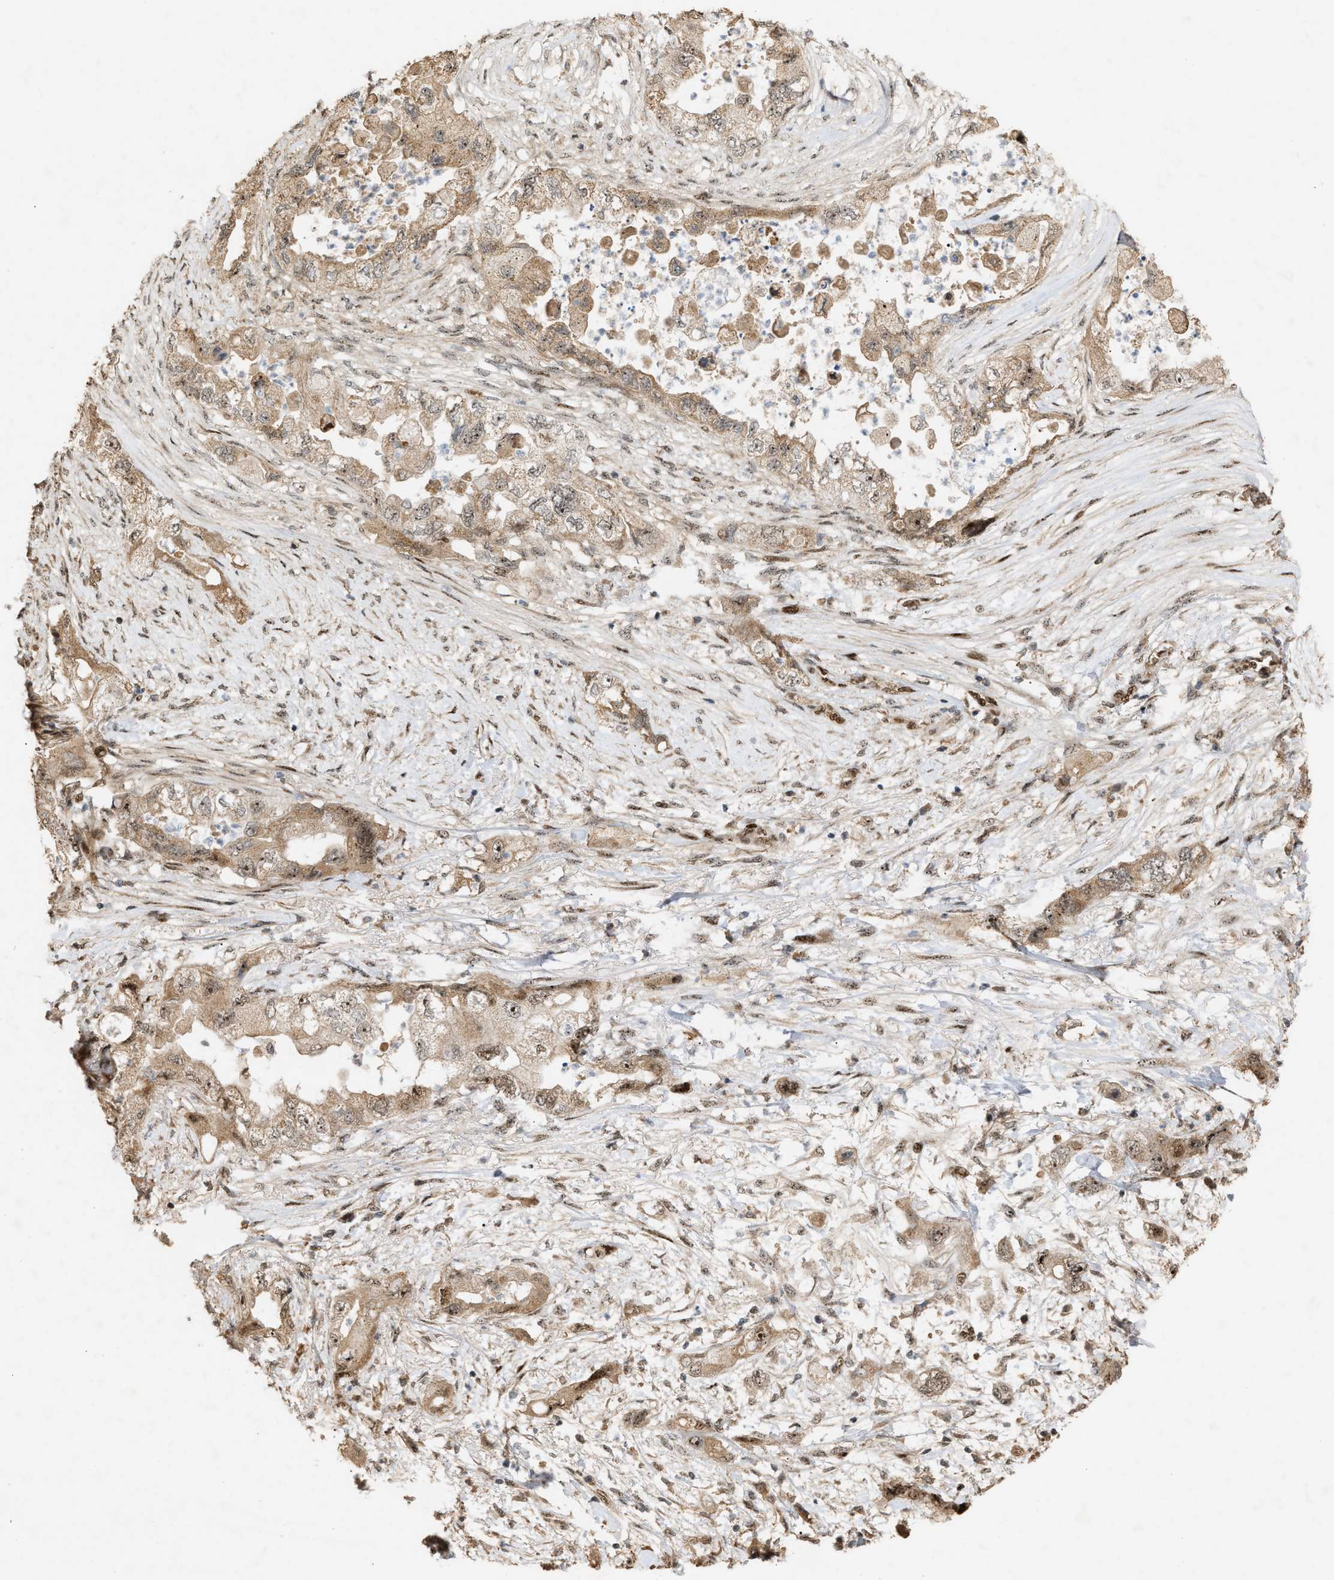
{"staining": {"intensity": "weak", "quantity": ">75%", "location": "cytoplasmic/membranous,nuclear"}, "tissue": "pancreatic cancer", "cell_type": "Tumor cells", "image_type": "cancer", "snomed": [{"axis": "morphology", "description": "Adenocarcinoma, NOS"}, {"axis": "topography", "description": "Pancreas"}], "caption": "Immunohistochemistry image of neoplastic tissue: human pancreatic adenocarcinoma stained using immunohistochemistry (IHC) shows low levels of weak protein expression localized specifically in the cytoplasmic/membranous and nuclear of tumor cells, appearing as a cytoplasmic/membranous and nuclear brown color.", "gene": "ZFAND5", "patient": {"sex": "female", "age": 73}}